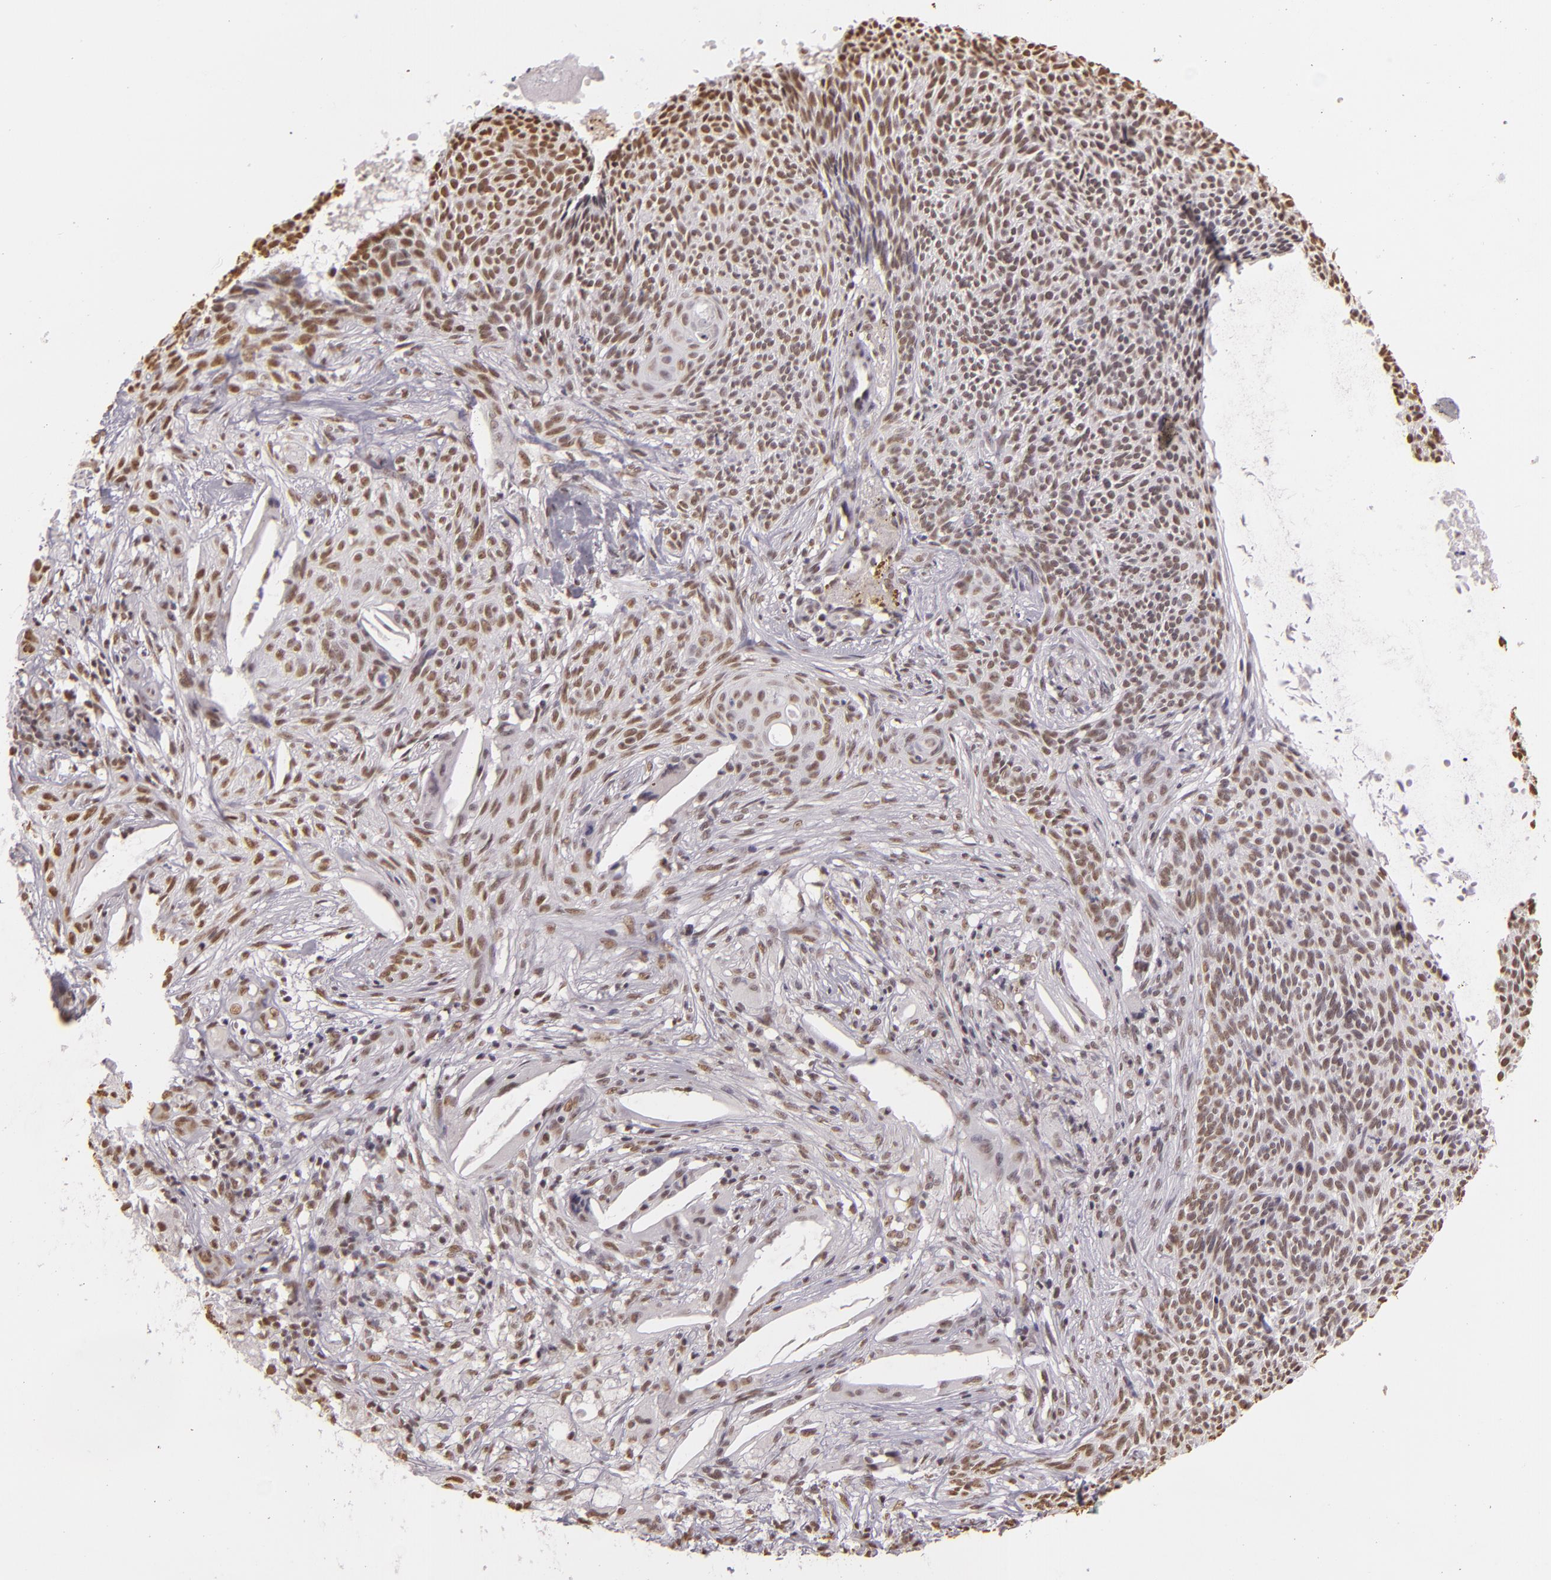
{"staining": {"intensity": "moderate", "quantity": "25%-75%", "location": "nuclear"}, "tissue": "skin cancer", "cell_type": "Tumor cells", "image_type": "cancer", "snomed": [{"axis": "morphology", "description": "Basal cell carcinoma"}, {"axis": "topography", "description": "Skin"}], "caption": "This photomicrograph displays immunohistochemistry staining of human skin basal cell carcinoma, with medium moderate nuclear expression in approximately 25%-75% of tumor cells.", "gene": "PAPOLA", "patient": {"sex": "male", "age": 84}}